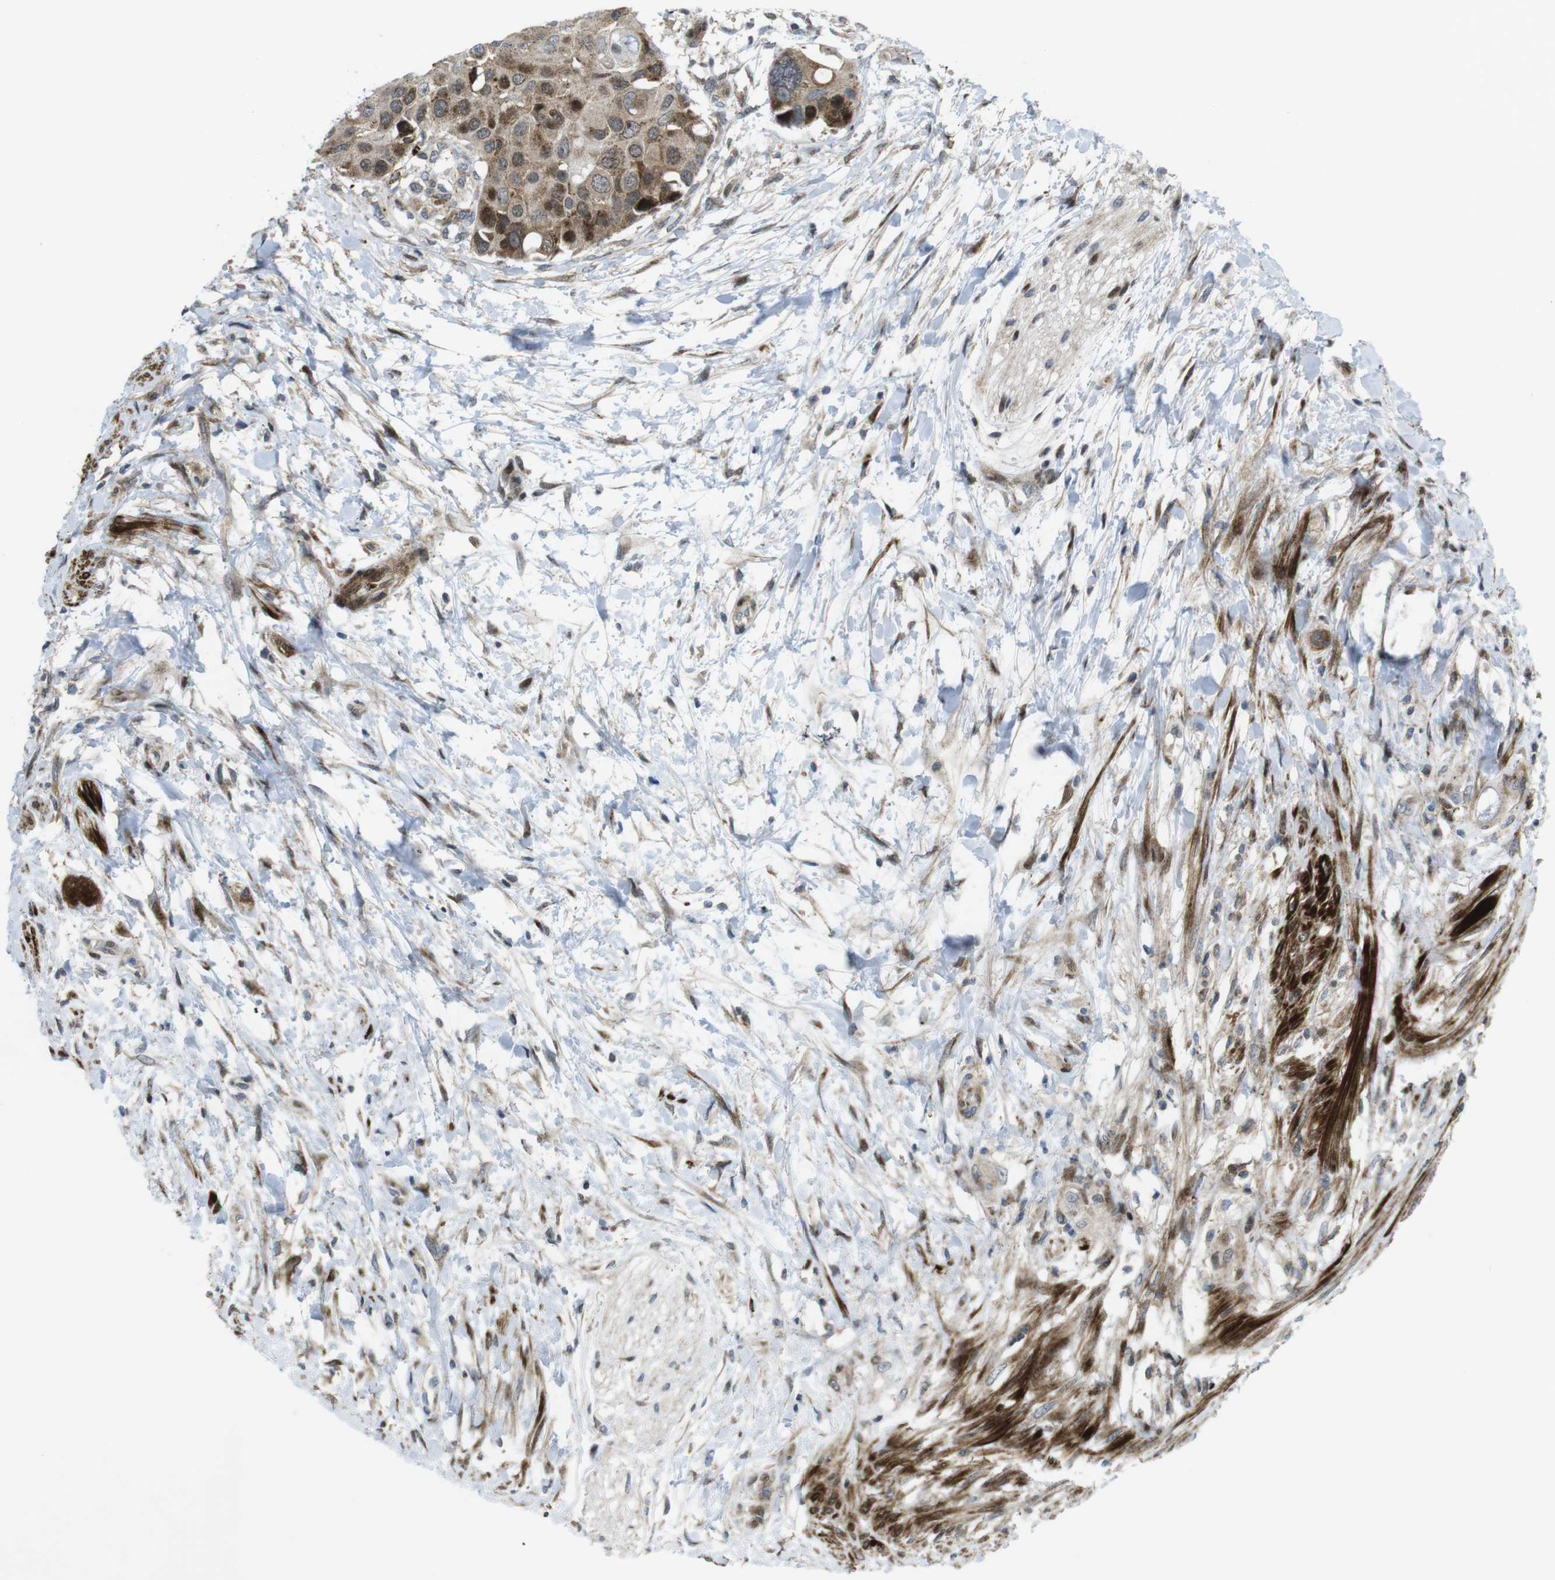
{"staining": {"intensity": "moderate", "quantity": "25%-75%", "location": "cytoplasmic/membranous,nuclear"}, "tissue": "colorectal cancer", "cell_type": "Tumor cells", "image_type": "cancer", "snomed": [{"axis": "morphology", "description": "Adenocarcinoma, NOS"}, {"axis": "topography", "description": "Rectum"}], "caption": "Immunohistochemistry (IHC) staining of colorectal cancer (adenocarcinoma), which displays medium levels of moderate cytoplasmic/membranous and nuclear positivity in about 25%-75% of tumor cells indicating moderate cytoplasmic/membranous and nuclear protein positivity. The staining was performed using DAB (brown) for protein detection and nuclei were counterstained in hematoxylin (blue).", "gene": "CUL7", "patient": {"sex": "male", "age": 51}}